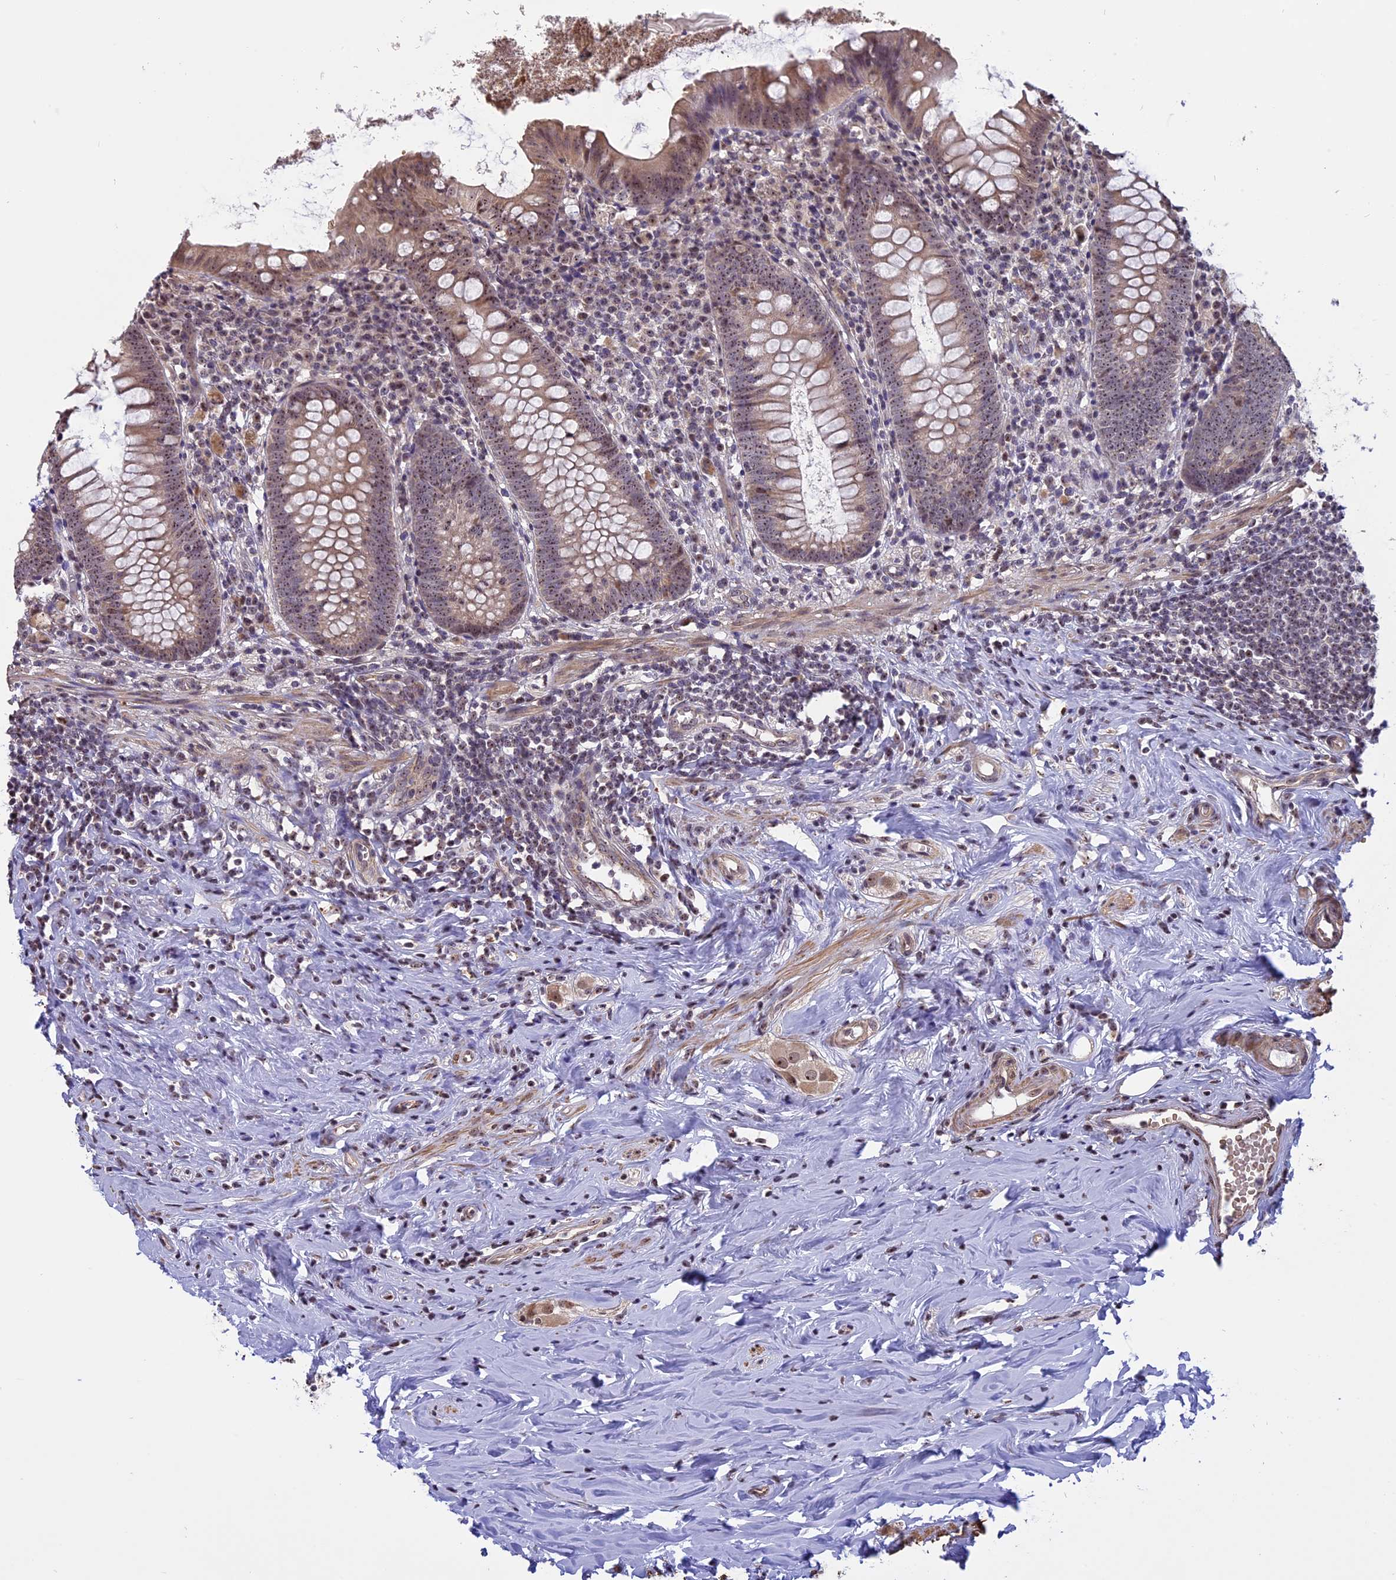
{"staining": {"intensity": "weak", "quantity": "25%-75%", "location": "cytoplasmic/membranous,nuclear"}, "tissue": "appendix", "cell_type": "Glandular cells", "image_type": "normal", "snomed": [{"axis": "morphology", "description": "Normal tissue, NOS"}, {"axis": "topography", "description": "Appendix"}], "caption": "Normal appendix demonstrates weak cytoplasmic/membranous,nuclear expression in about 25%-75% of glandular cells, visualized by immunohistochemistry. (DAB (3,3'-diaminobenzidine) IHC with brightfield microscopy, high magnification).", "gene": "MGA", "patient": {"sex": "female", "age": 51}}